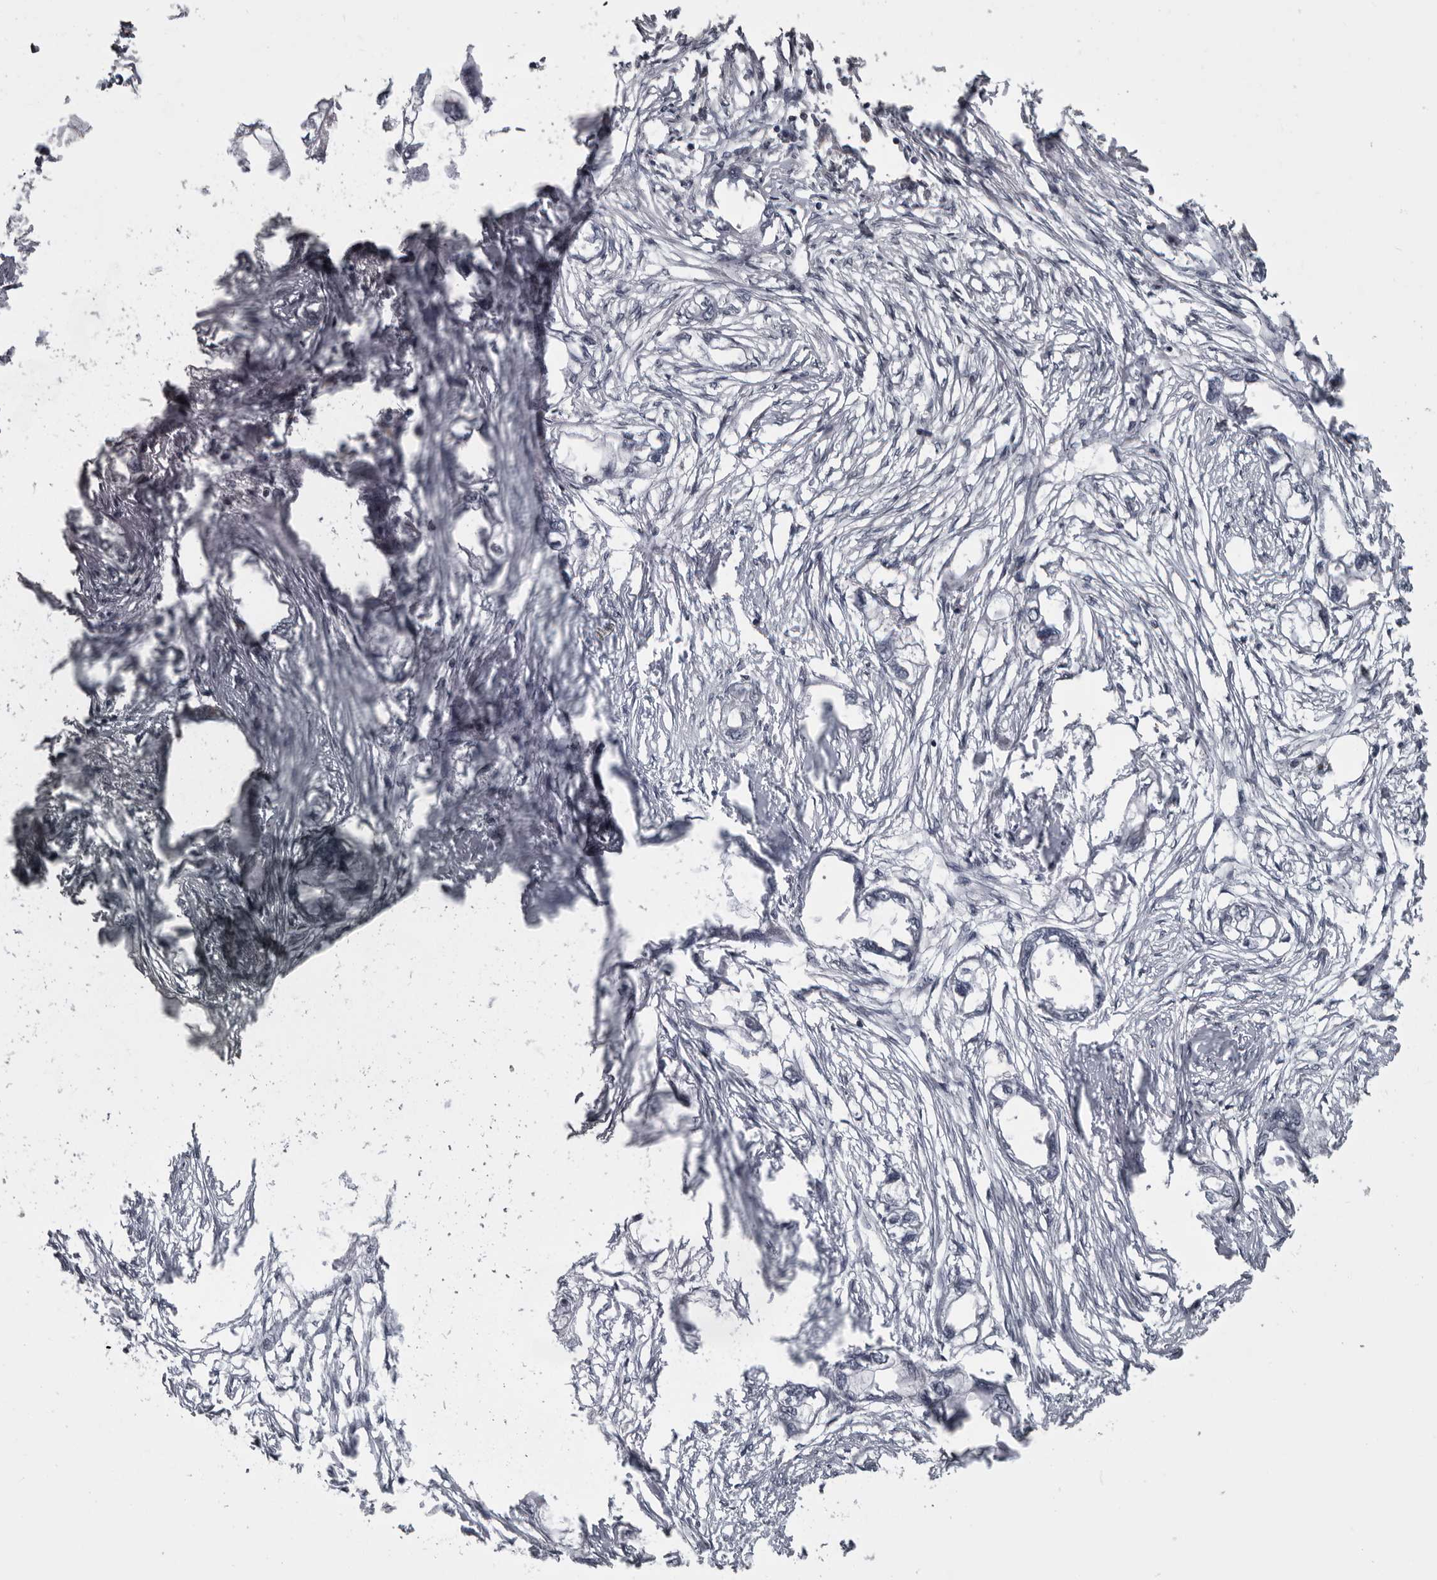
{"staining": {"intensity": "negative", "quantity": "none", "location": "none"}, "tissue": "endometrial cancer", "cell_type": "Tumor cells", "image_type": "cancer", "snomed": [{"axis": "morphology", "description": "Adenocarcinoma, NOS"}, {"axis": "morphology", "description": "Adenocarcinoma, metastatic, NOS"}, {"axis": "topography", "description": "Adipose tissue"}, {"axis": "topography", "description": "Endometrium"}], "caption": "The histopathology image displays no significant staining in tumor cells of endometrial adenocarcinoma.", "gene": "RTCA", "patient": {"sex": "female", "age": 67}}